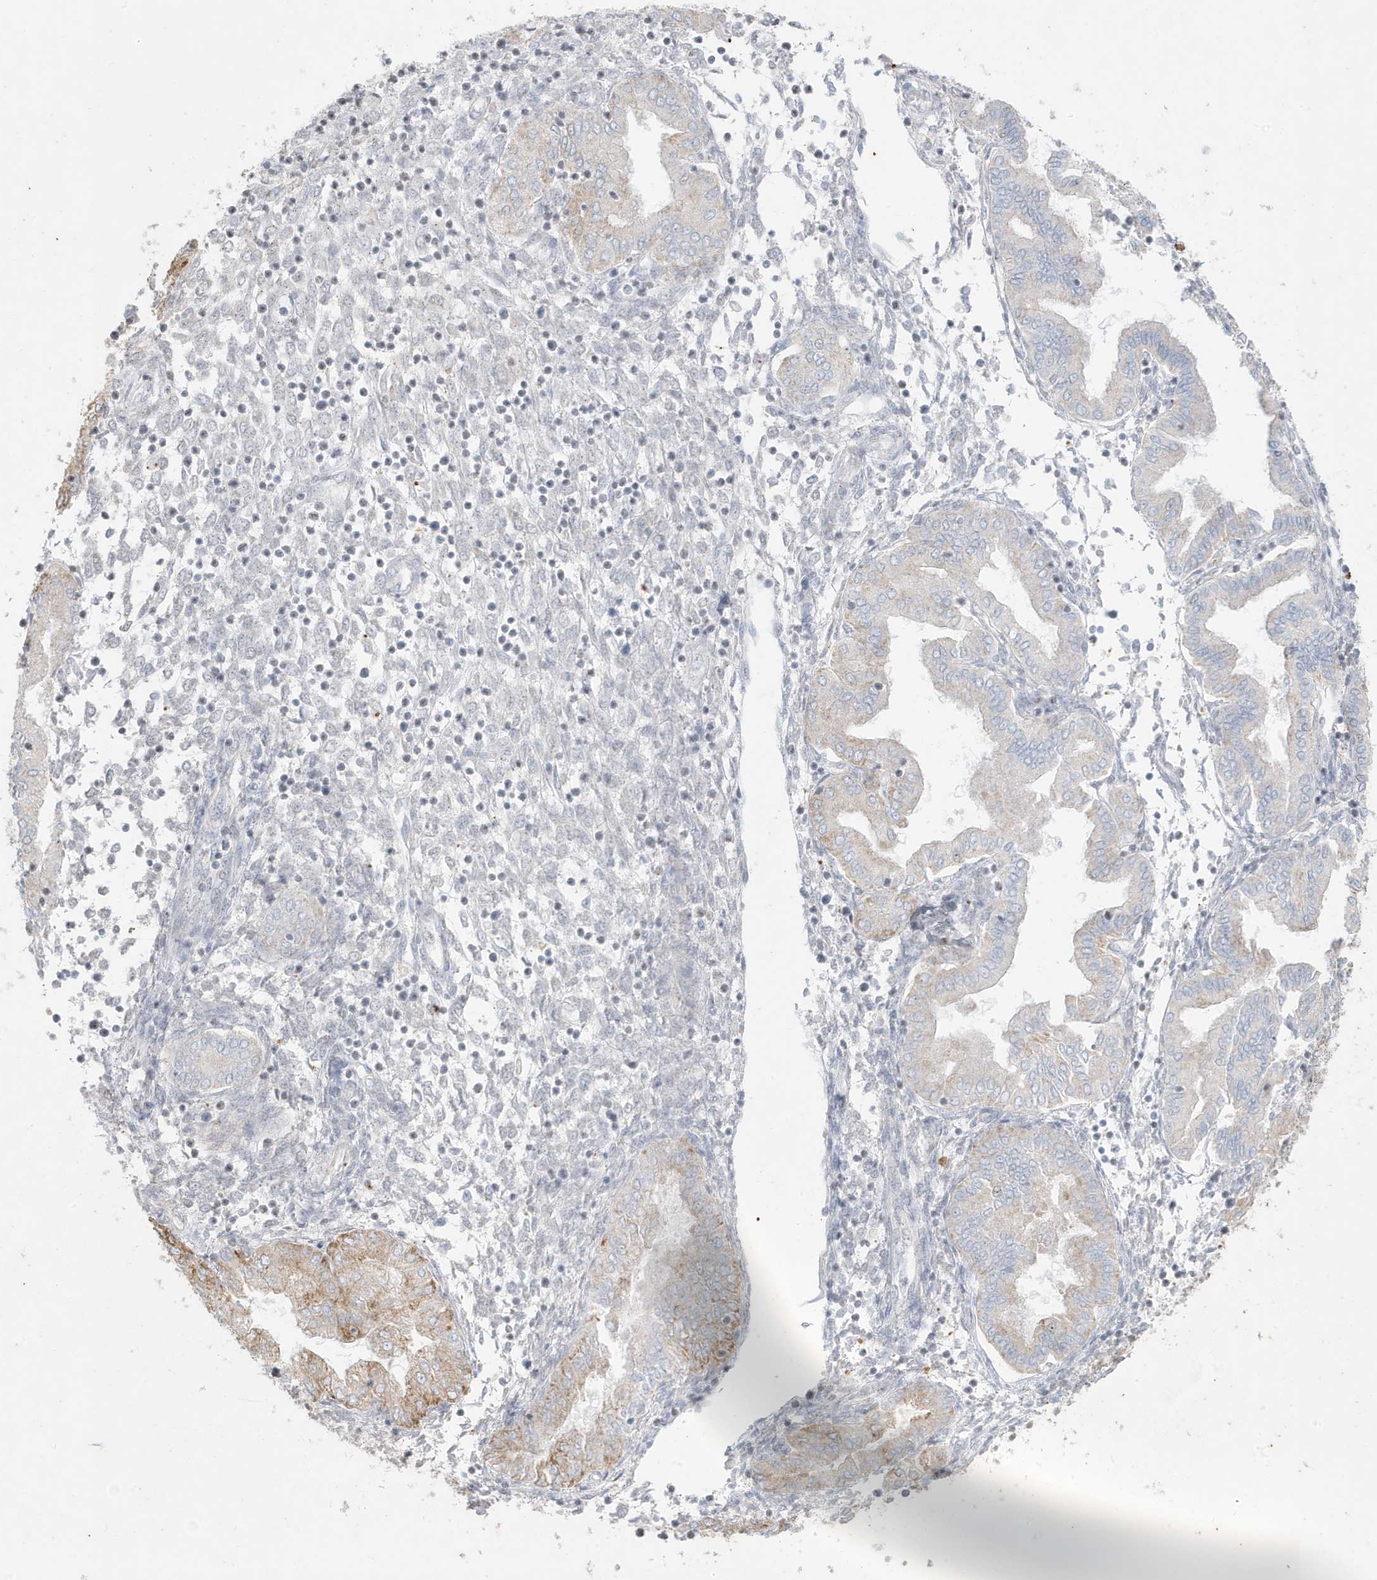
{"staining": {"intensity": "negative", "quantity": "none", "location": "none"}, "tissue": "endometrium", "cell_type": "Cells in endometrial stroma", "image_type": "normal", "snomed": [{"axis": "morphology", "description": "Normal tissue, NOS"}, {"axis": "topography", "description": "Endometrium"}], "caption": "High magnification brightfield microscopy of normal endometrium stained with DAB (3,3'-diaminobenzidine) (brown) and counterstained with hematoxylin (blue): cells in endometrial stroma show no significant positivity.", "gene": "FNDC1", "patient": {"sex": "female", "age": 53}}